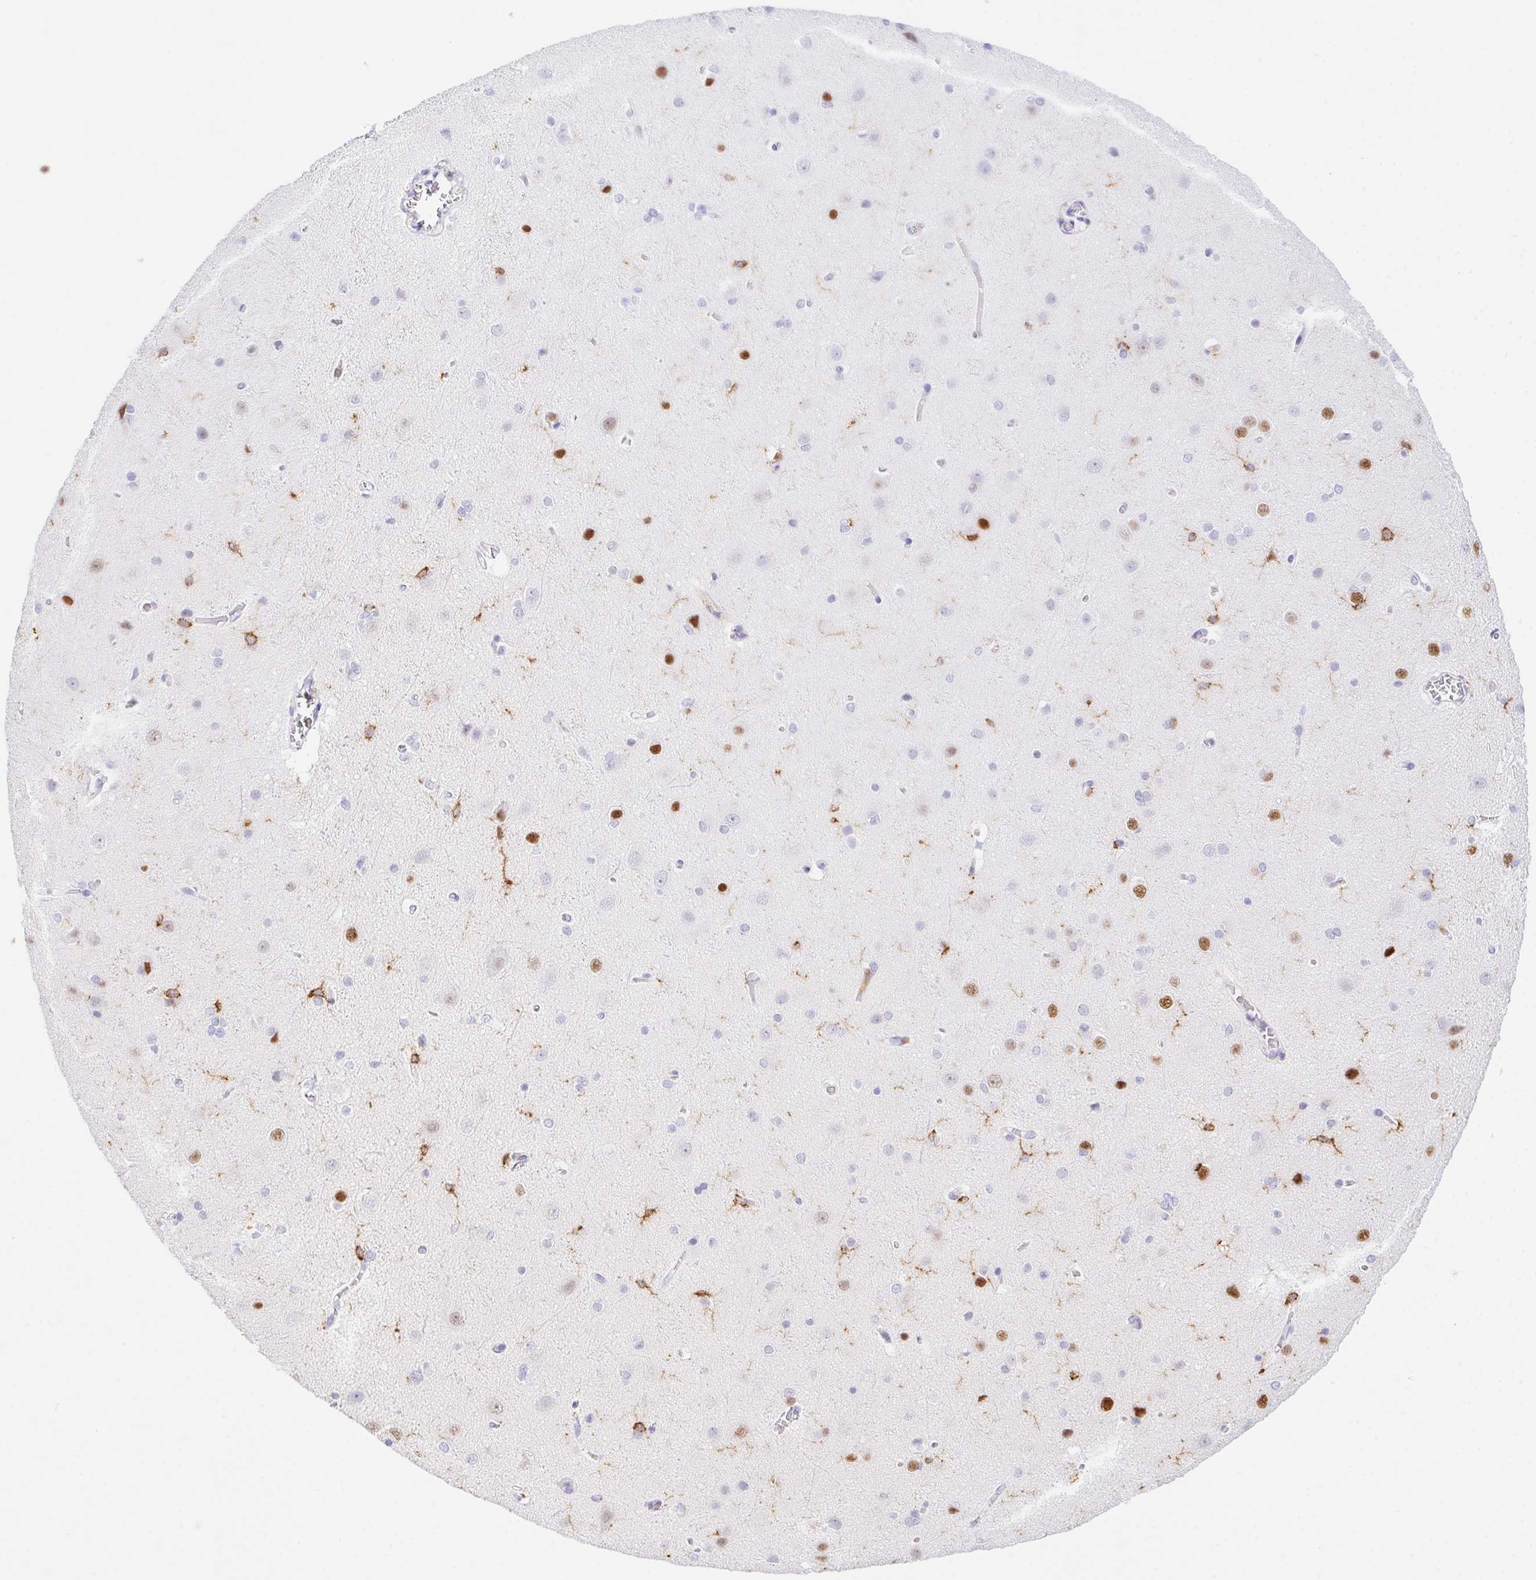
{"staining": {"intensity": "negative", "quantity": "none", "location": "none"}, "tissue": "cerebral cortex", "cell_type": "Endothelial cells", "image_type": "normal", "snomed": [{"axis": "morphology", "description": "Normal tissue, NOS"}, {"axis": "topography", "description": "Cerebral cortex"}], "caption": "A histopathology image of cerebral cortex stained for a protein shows no brown staining in endothelial cells.", "gene": "APBB1IP", "patient": {"sex": "male", "age": 37}}